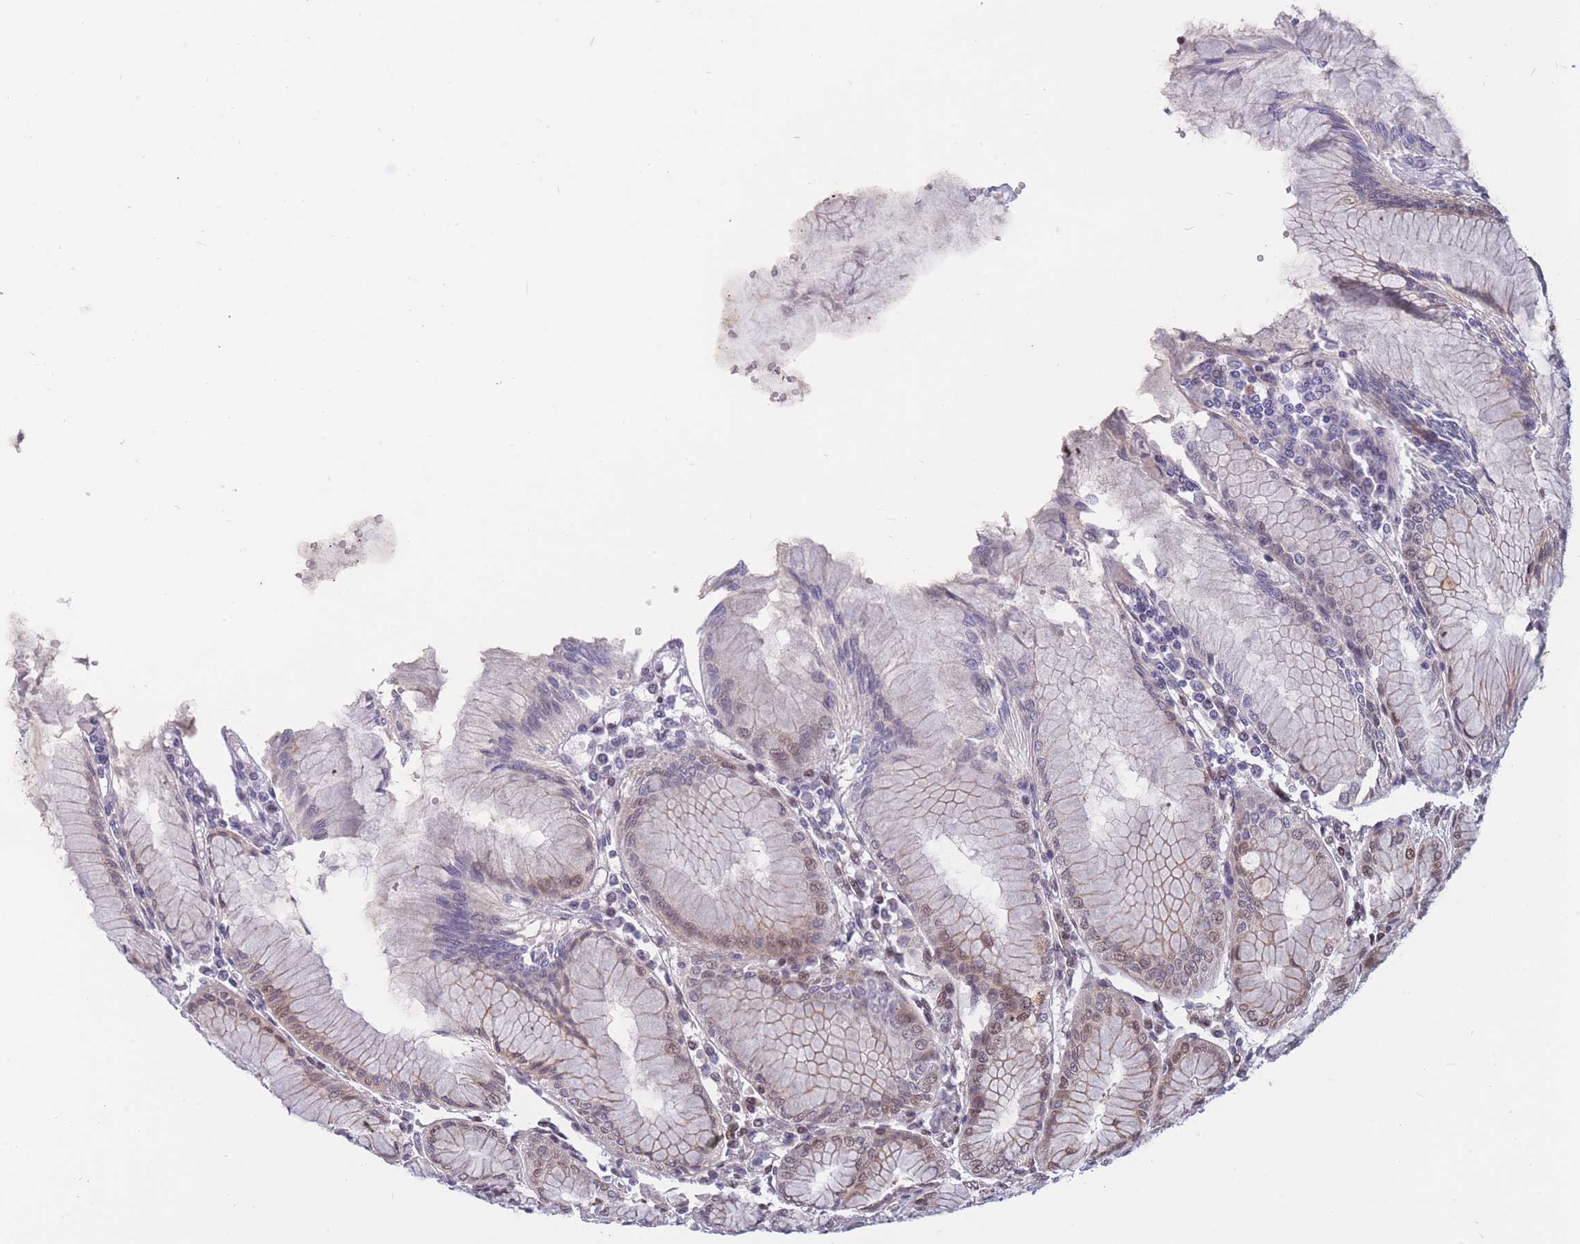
{"staining": {"intensity": "moderate", "quantity": "25%-75%", "location": "nuclear"}, "tissue": "stomach", "cell_type": "Glandular cells", "image_type": "normal", "snomed": [{"axis": "morphology", "description": "Normal tissue, NOS"}, {"axis": "topography", "description": "Stomach"}], "caption": "Moderate nuclear expression is seen in approximately 25%-75% of glandular cells in unremarkable stomach.", "gene": "BCL9L", "patient": {"sex": "female", "age": 57}}